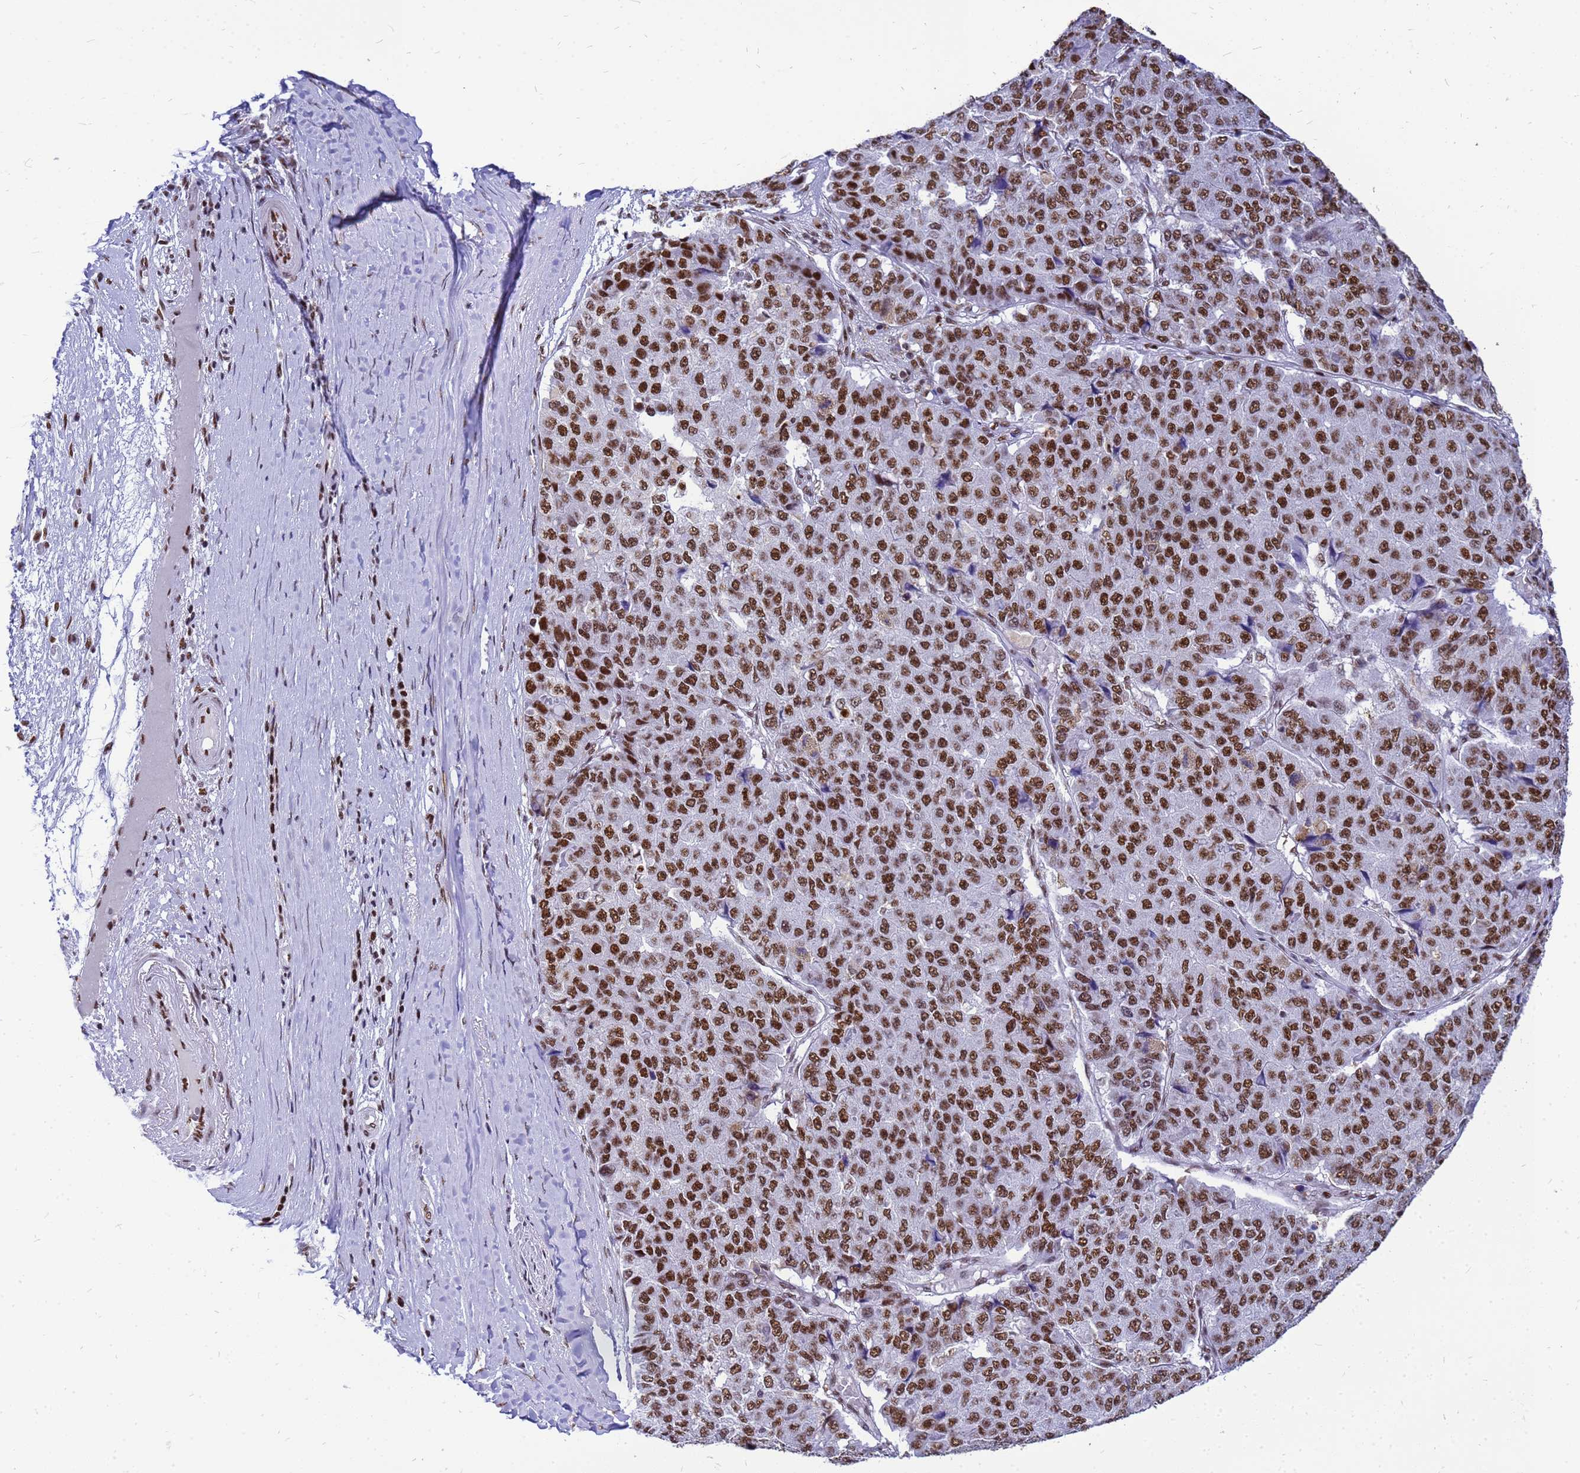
{"staining": {"intensity": "strong", "quantity": ">75%", "location": "nuclear"}, "tissue": "pancreatic cancer", "cell_type": "Tumor cells", "image_type": "cancer", "snomed": [{"axis": "morphology", "description": "Adenocarcinoma, NOS"}, {"axis": "topography", "description": "Pancreas"}], "caption": "Brown immunohistochemical staining in pancreatic cancer (adenocarcinoma) exhibits strong nuclear expression in about >75% of tumor cells. Using DAB (brown) and hematoxylin (blue) stains, captured at high magnification using brightfield microscopy.", "gene": "SART3", "patient": {"sex": "male", "age": 50}}